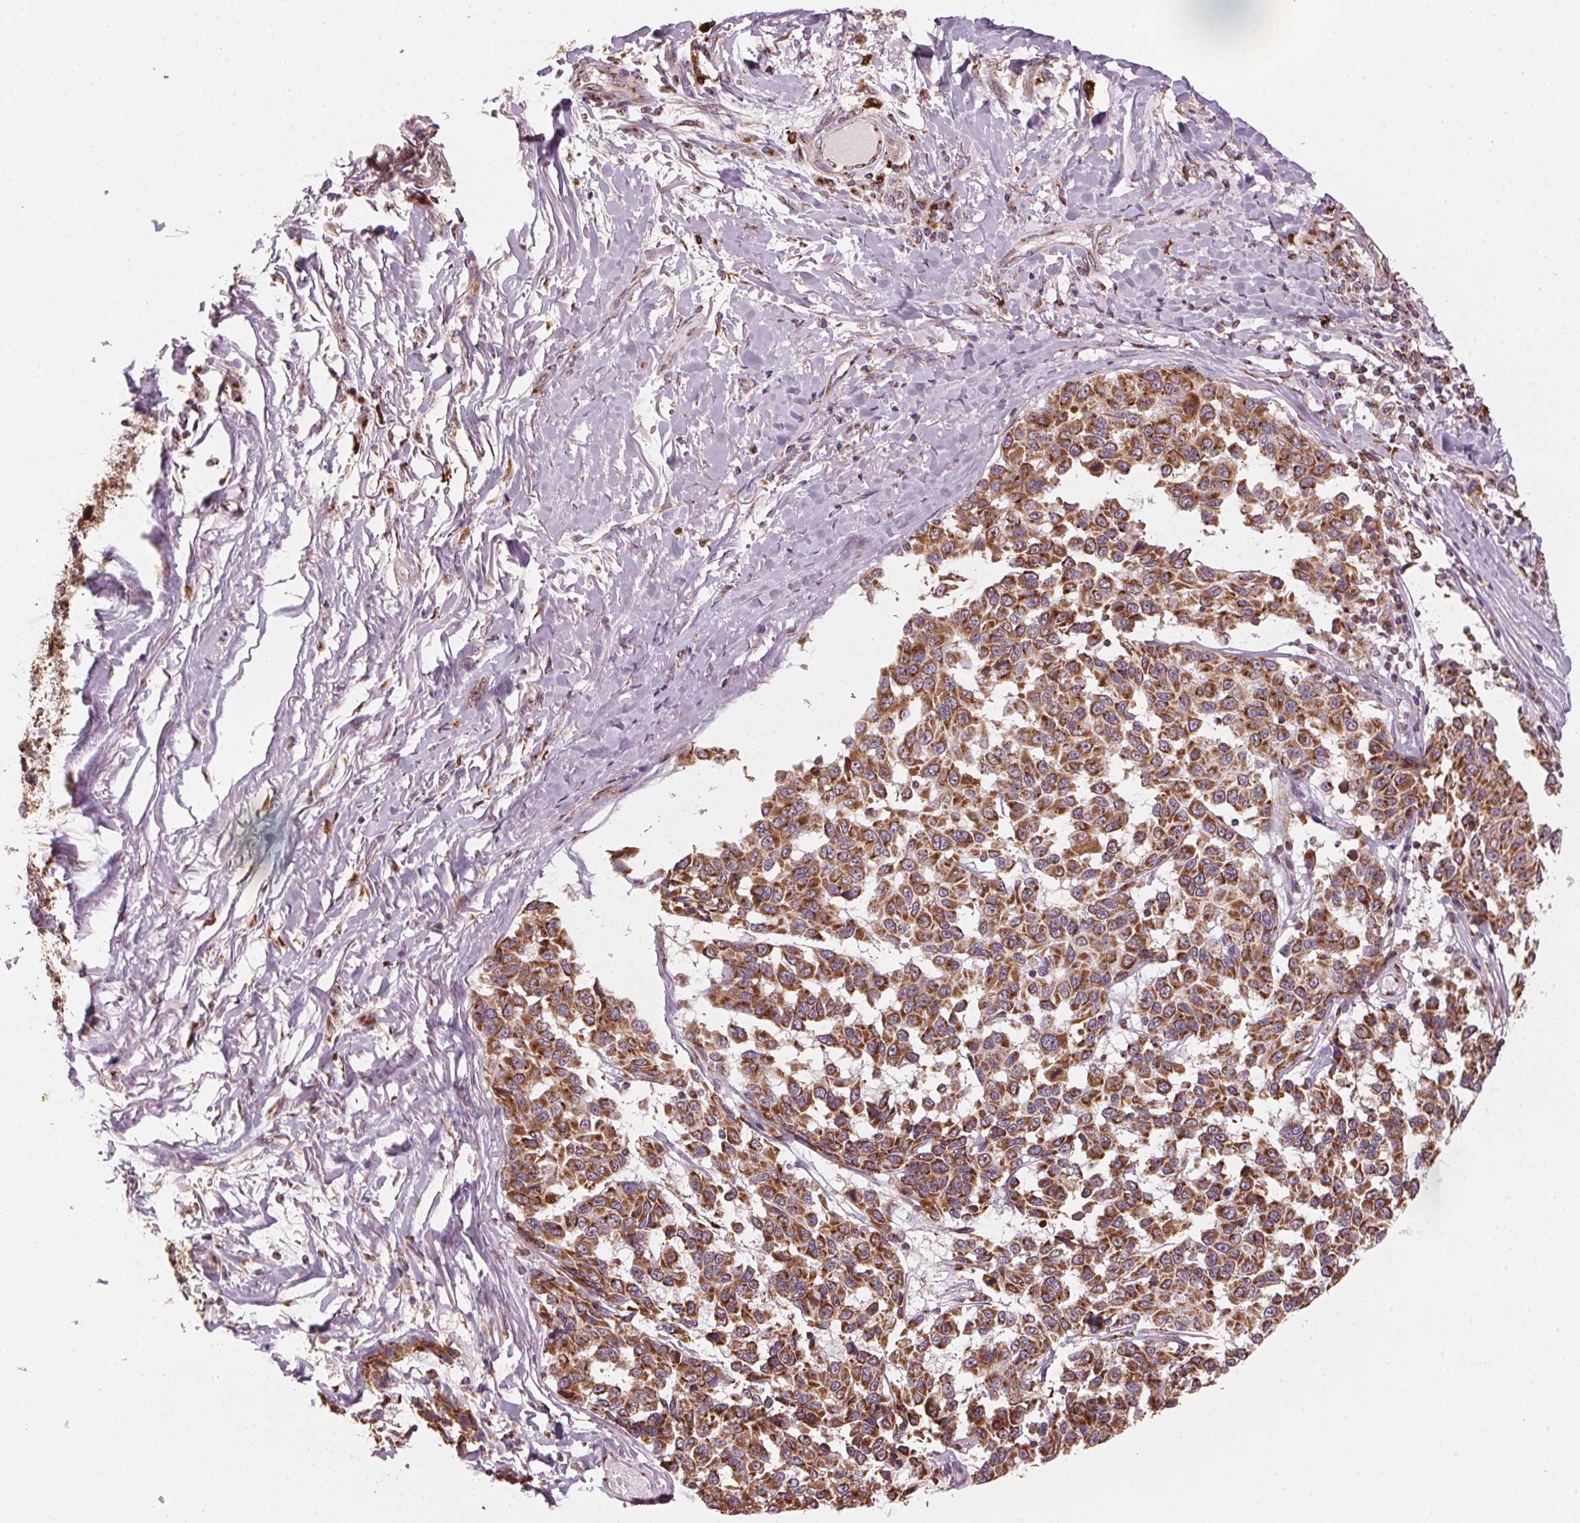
{"staining": {"intensity": "strong", "quantity": ">75%", "location": "cytoplasmic/membranous"}, "tissue": "melanoma", "cell_type": "Tumor cells", "image_type": "cancer", "snomed": [{"axis": "morphology", "description": "Malignant melanoma, NOS"}, {"axis": "topography", "description": "Skin"}], "caption": "This image displays immunohistochemistry (IHC) staining of malignant melanoma, with high strong cytoplasmic/membranous staining in approximately >75% of tumor cells.", "gene": "TOMM70", "patient": {"sex": "female", "age": 66}}